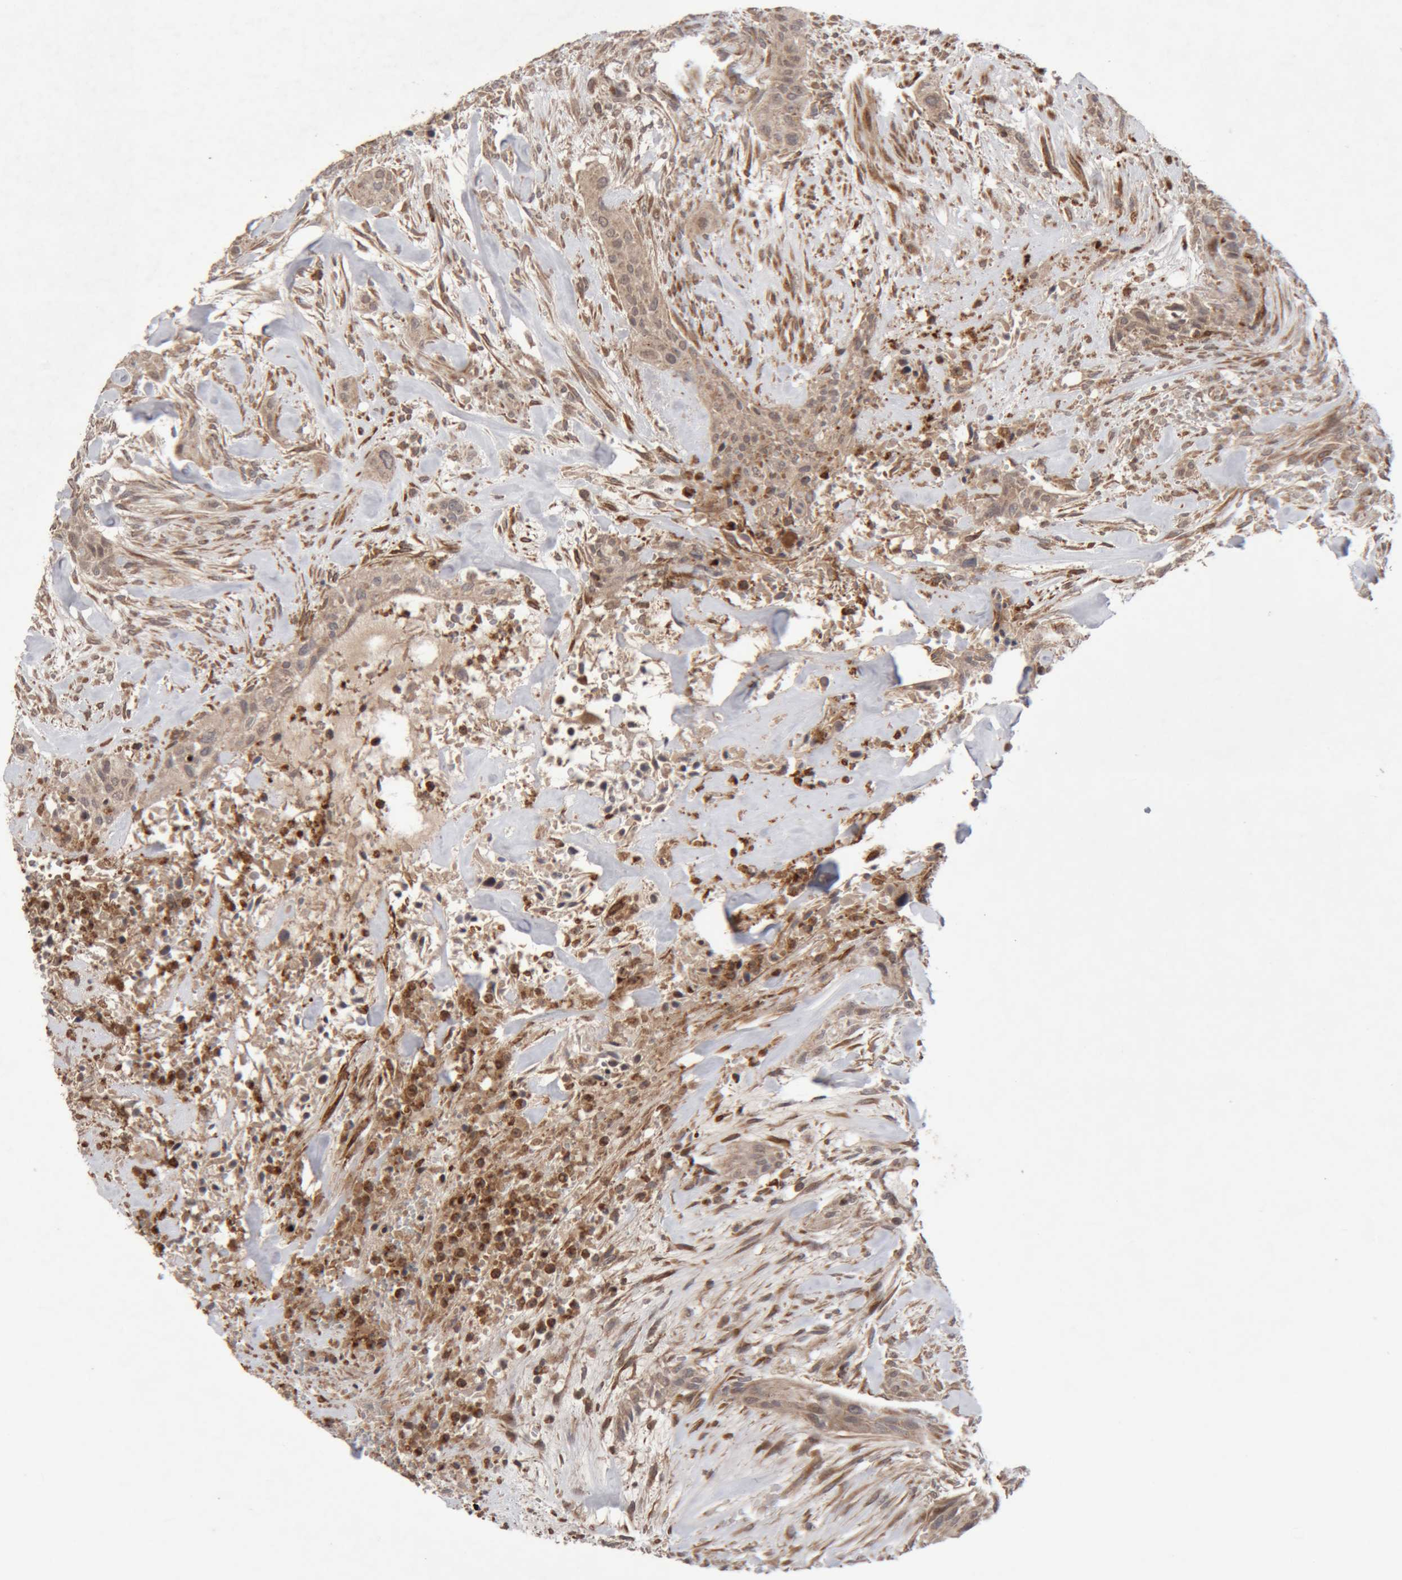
{"staining": {"intensity": "weak", "quantity": ">75%", "location": "cytoplasmic/membranous"}, "tissue": "urothelial cancer", "cell_type": "Tumor cells", "image_type": "cancer", "snomed": [{"axis": "morphology", "description": "Urothelial carcinoma, High grade"}, {"axis": "topography", "description": "Urinary bladder"}], "caption": "IHC of human urothelial carcinoma (high-grade) reveals low levels of weak cytoplasmic/membranous staining in approximately >75% of tumor cells. The staining was performed using DAB (3,3'-diaminobenzidine) to visualize the protein expression in brown, while the nuclei were stained in blue with hematoxylin (Magnification: 20x).", "gene": "KIF21B", "patient": {"sex": "male", "age": 35}}